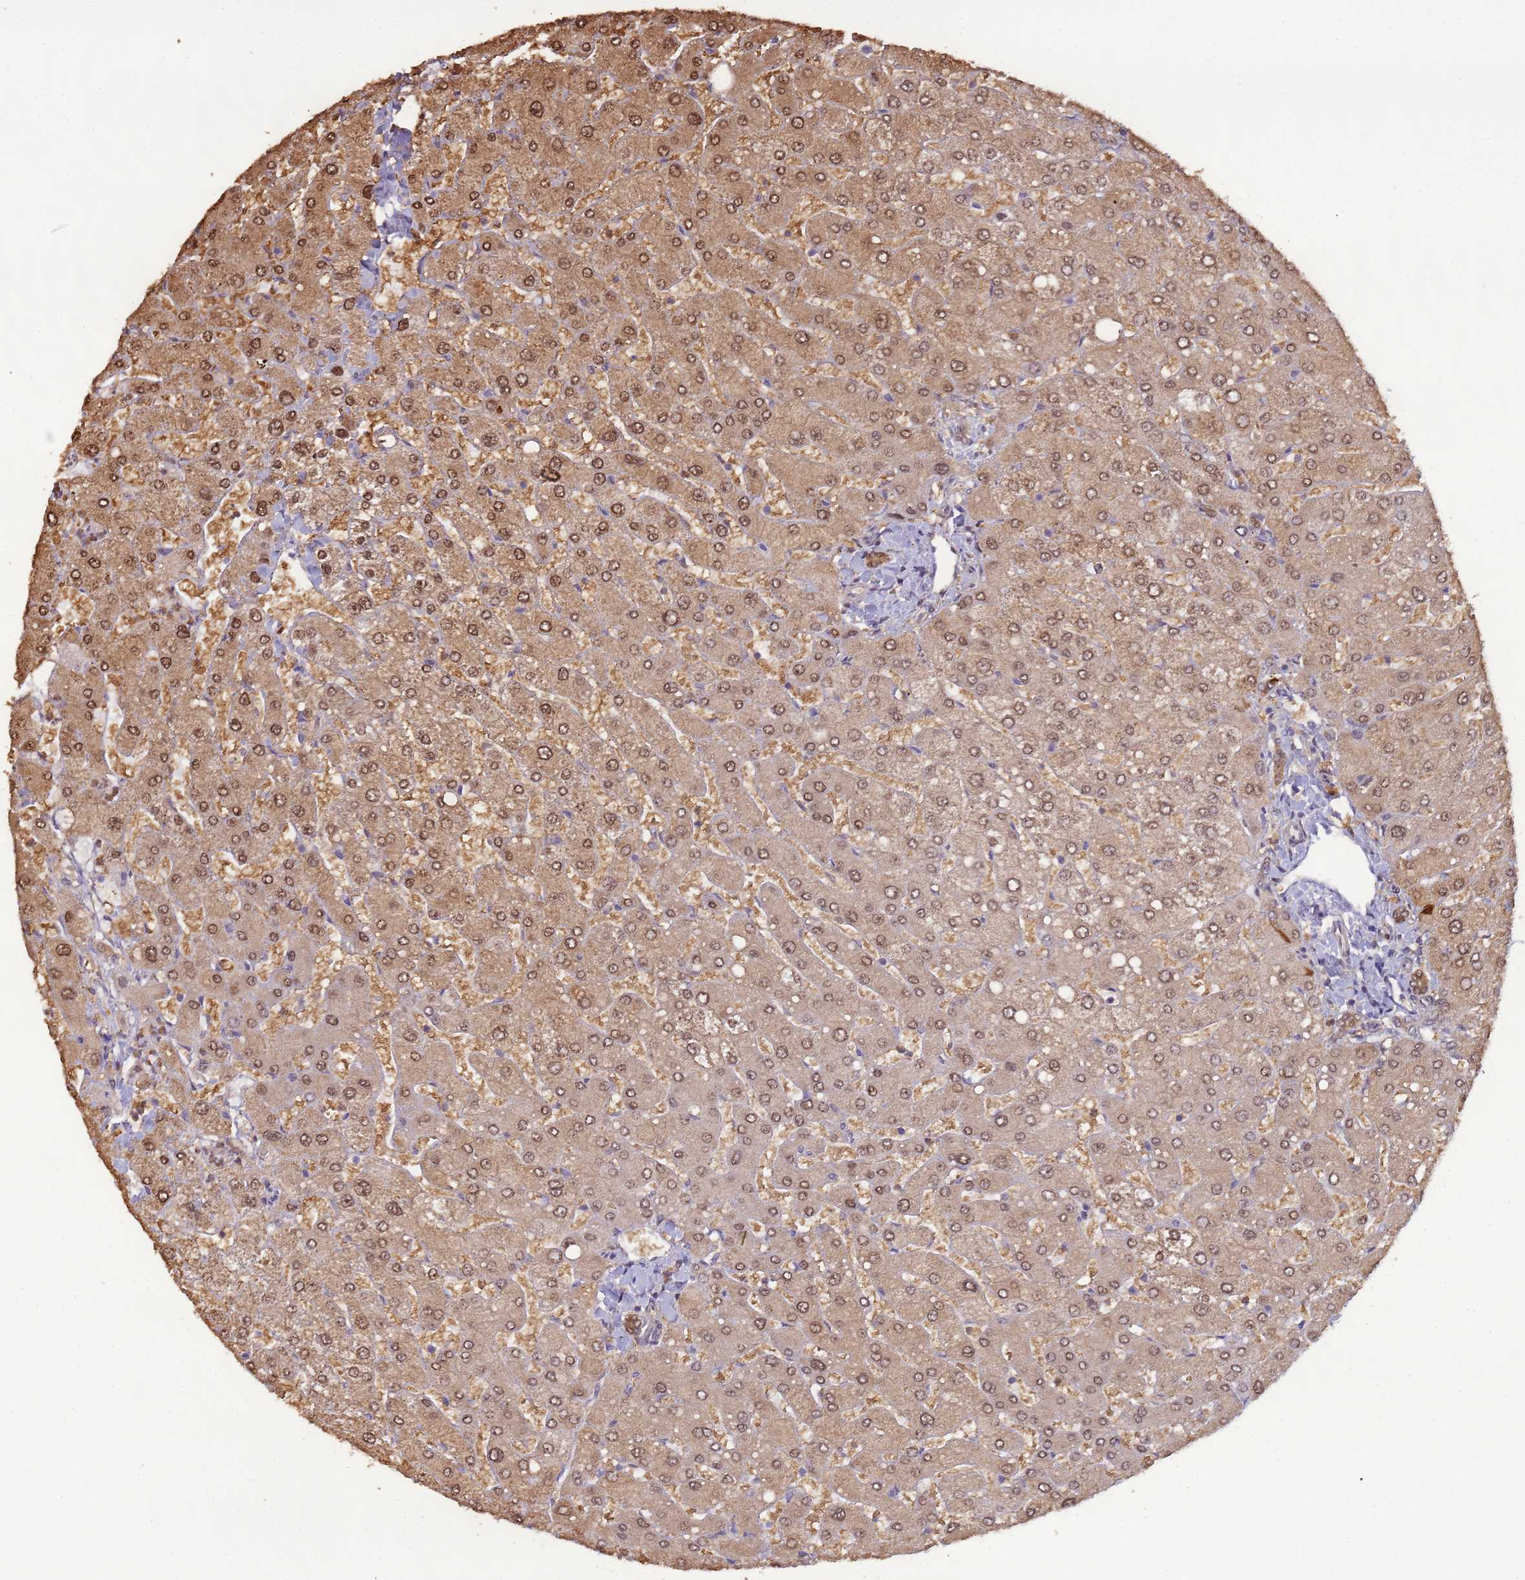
{"staining": {"intensity": "moderate", "quantity": ">75%", "location": "cytoplasmic/membranous,nuclear"}, "tissue": "liver", "cell_type": "Cholangiocytes", "image_type": "normal", "snomed": [{"axis": "morphology", "description": "Normal tissue, NOS"}, {"axis": "topography", "description": "Liver"}], "caption": "Protein staining of unremarkable liver displays moderate cytoplasmic/membranous,nuclear expression in approximately >75% of cholangiocytes. Immunohistochemistry stains the protein in brown and the nuclei are stained blue.", "gene": "ZBTB5", "patient": {"sex": "male", "age": 55}}